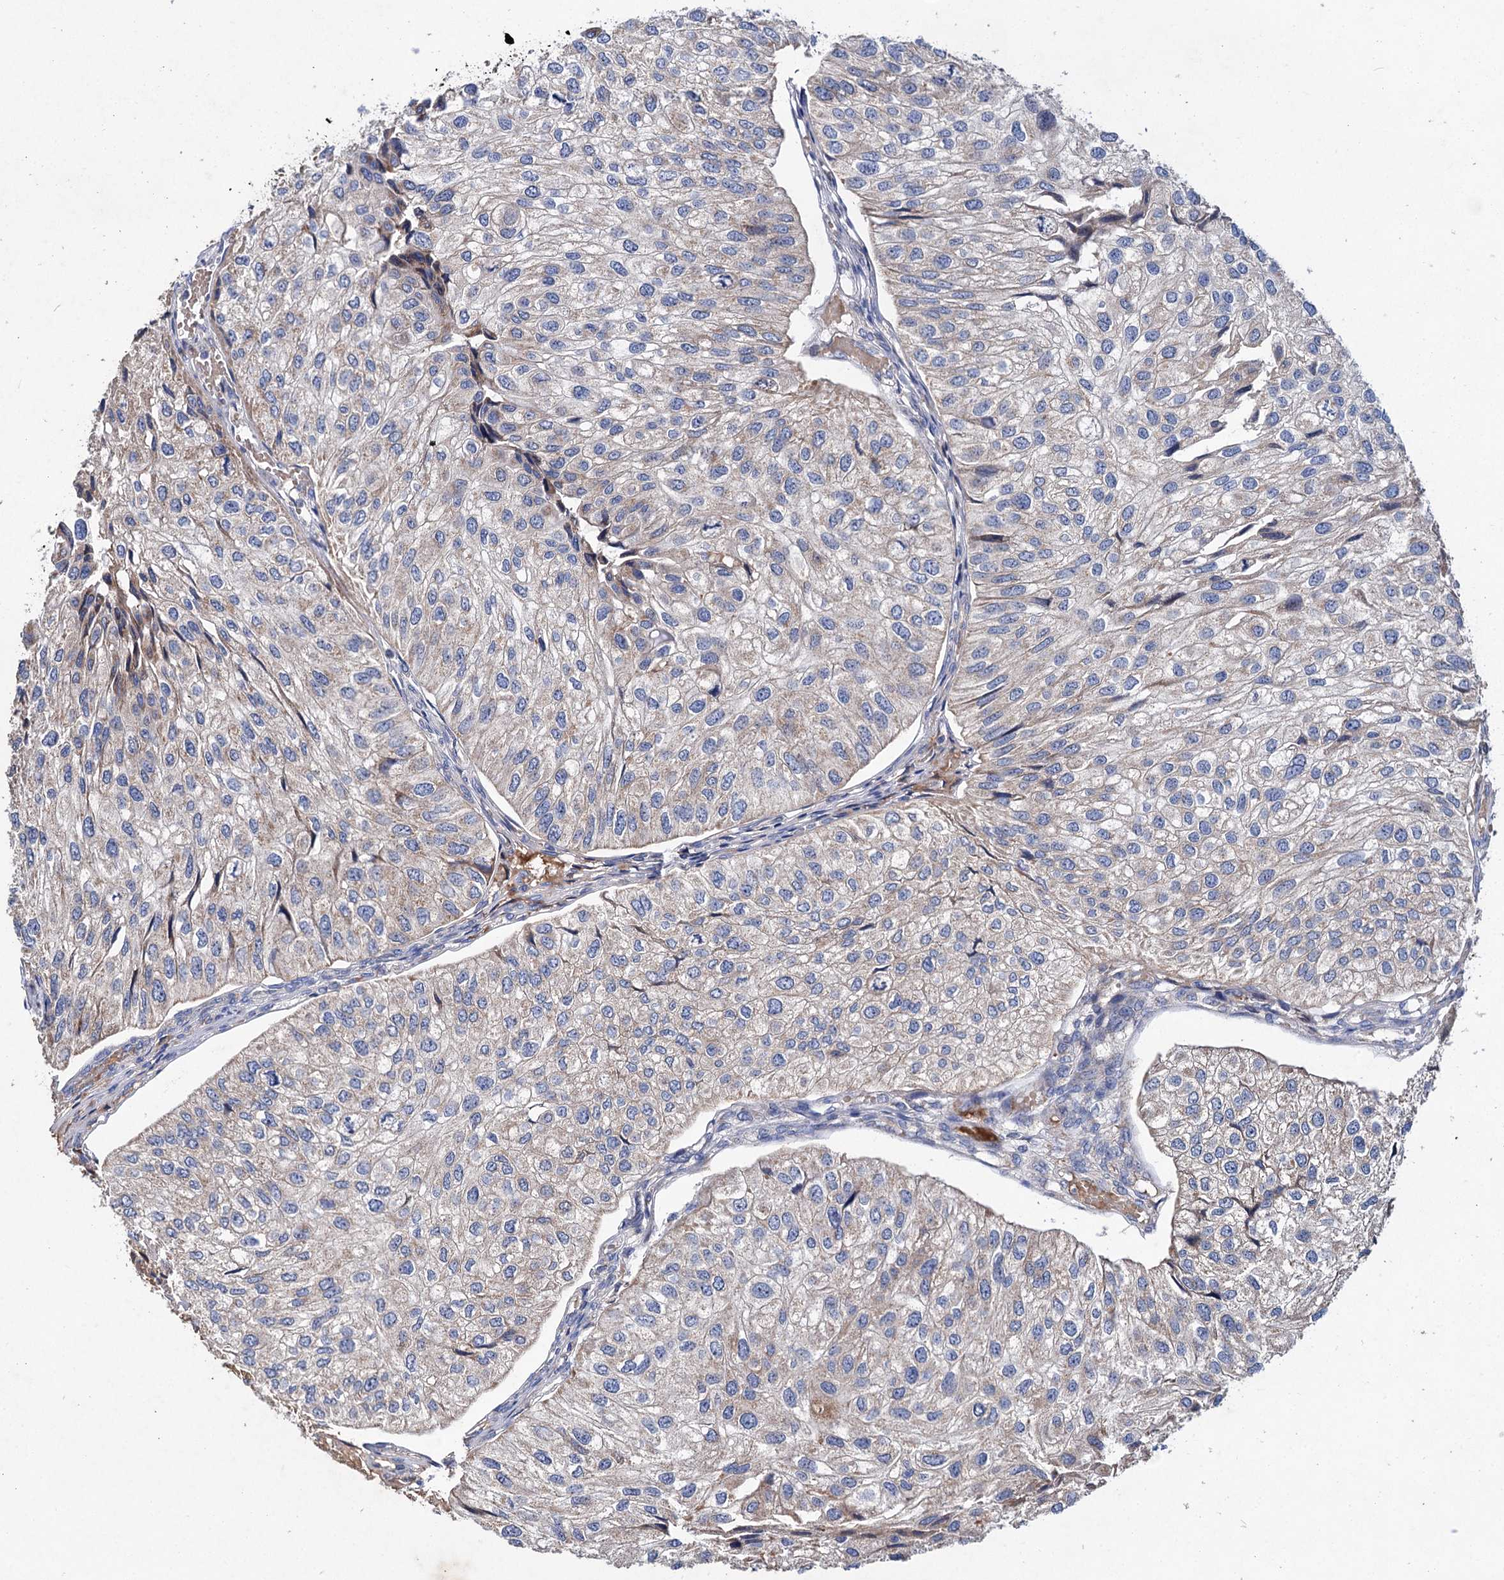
{"staining": {"intensity": "moderate", "quantity": "<25%", "location": "cytoplasmic/membranous"}, "tissue": "urothelial cancer", "cell_type": "Tumor cells", "image_type": "cancer", "snomed": [{"axis": "morphology", "description": "Urothelial carcinoma, Low grade"}, {"axis": "topography", "description": "Urinary bladder"}], "caption": "IHC (DAB (3,3'-diaminobenzidine)) staining of human low-grade urothelial carcinoma shows moderate cytoplasmic/membranous protein staining in about <25% of tumor cells.", "gene": "CLPB", "patient": {"sex": "female", "age": 89}}